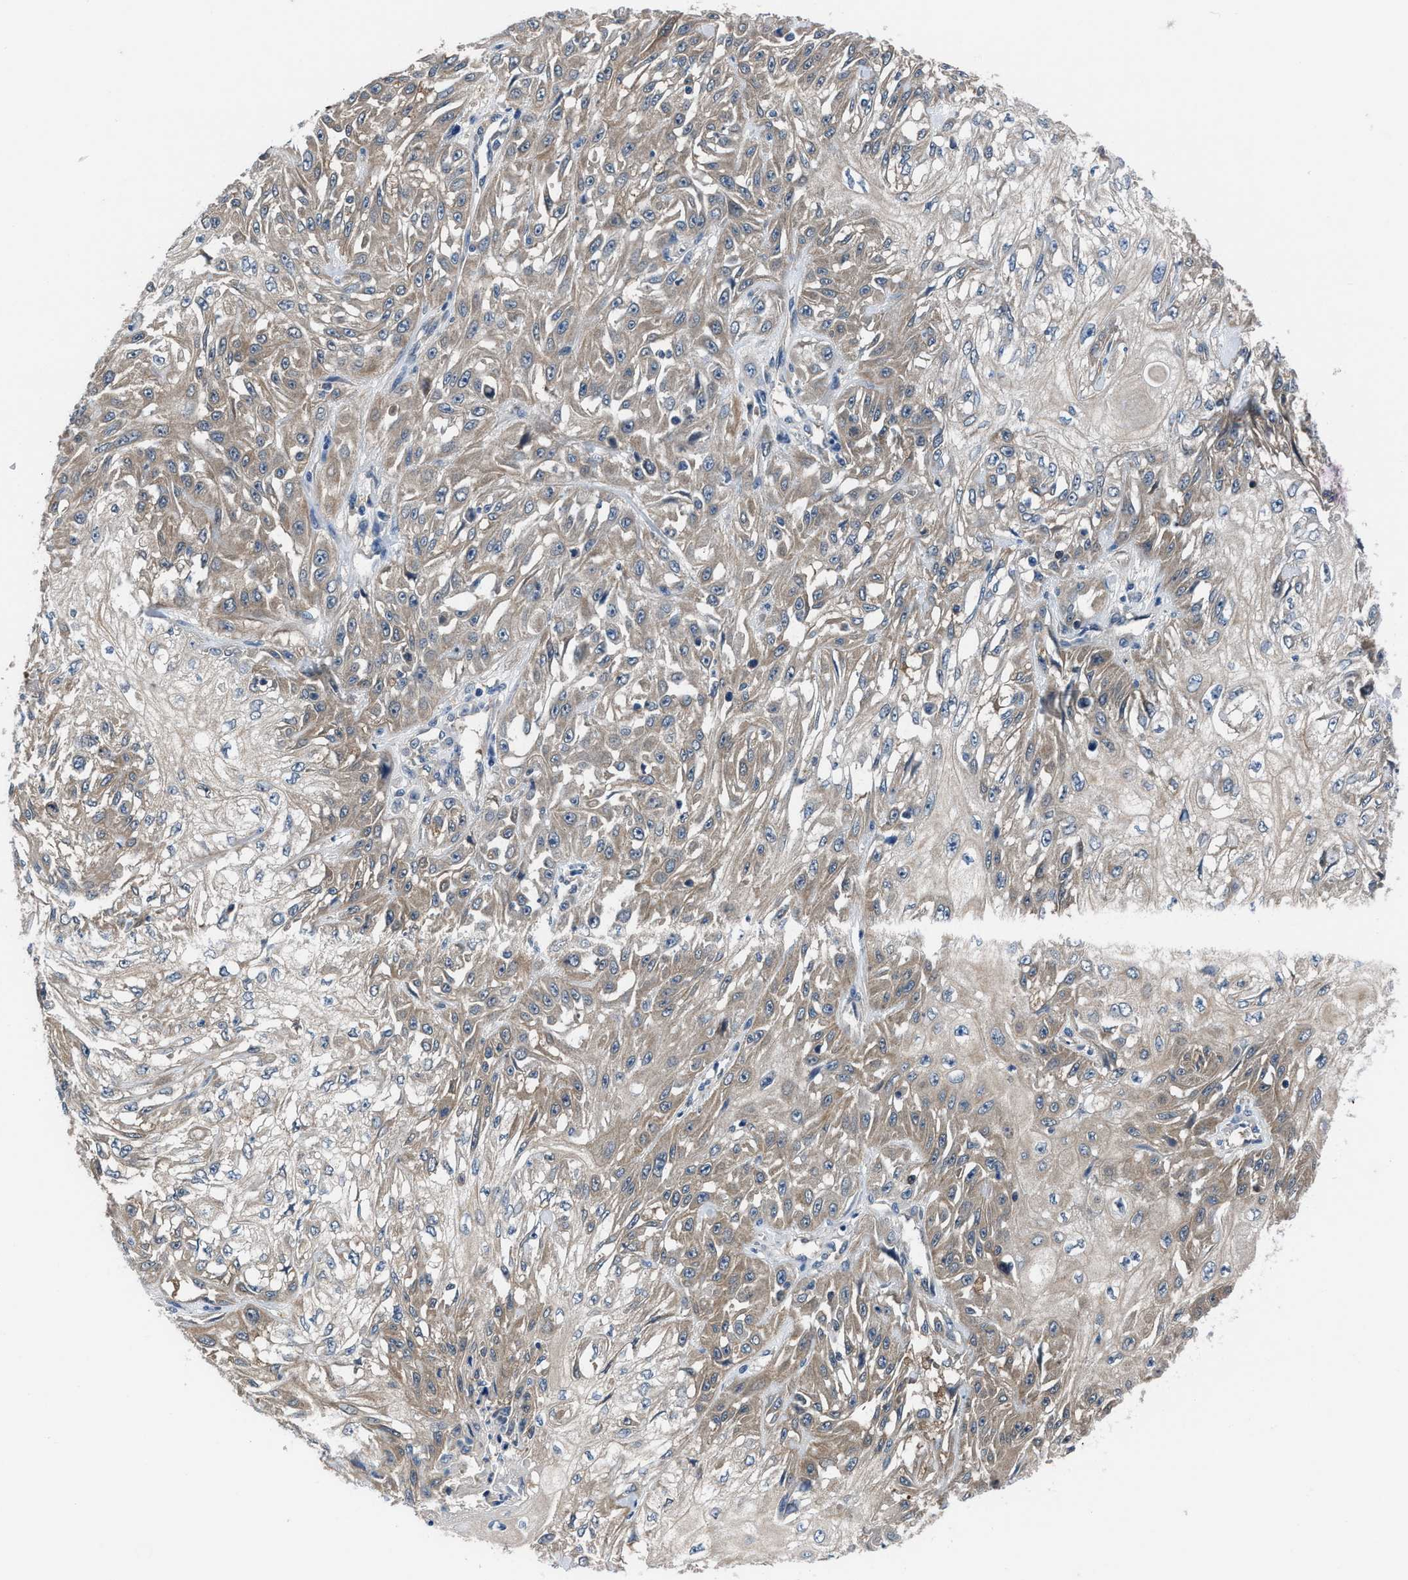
{"staining": {"intensity": "weak", "quantity": ">75%", "location": "cytoplasmic/membranous"}, "tissue": "skin cancer", "cell_type": "Tumor cells", "image_type": "cancer", "snomed": [{"axis": "morphology", "description": "Squamous cell carcinoma, NOS"}, {"axis": "morphology", "description": "Squamous cell carcinoma, metastatic, NOS"}, {"axis": "topography", "description": "Skin"}, {"axis": "topography", "description": "Lymph node"}], "caption": "Weak cytoplasmic/membranous staining for a protein is appreciated in approximately >75% of tumor cells of metastatic squamous cell carcinoma (skin) using IHC.", "gene": "NUDT5", "patient": {"sex": "male", "age": 75}}